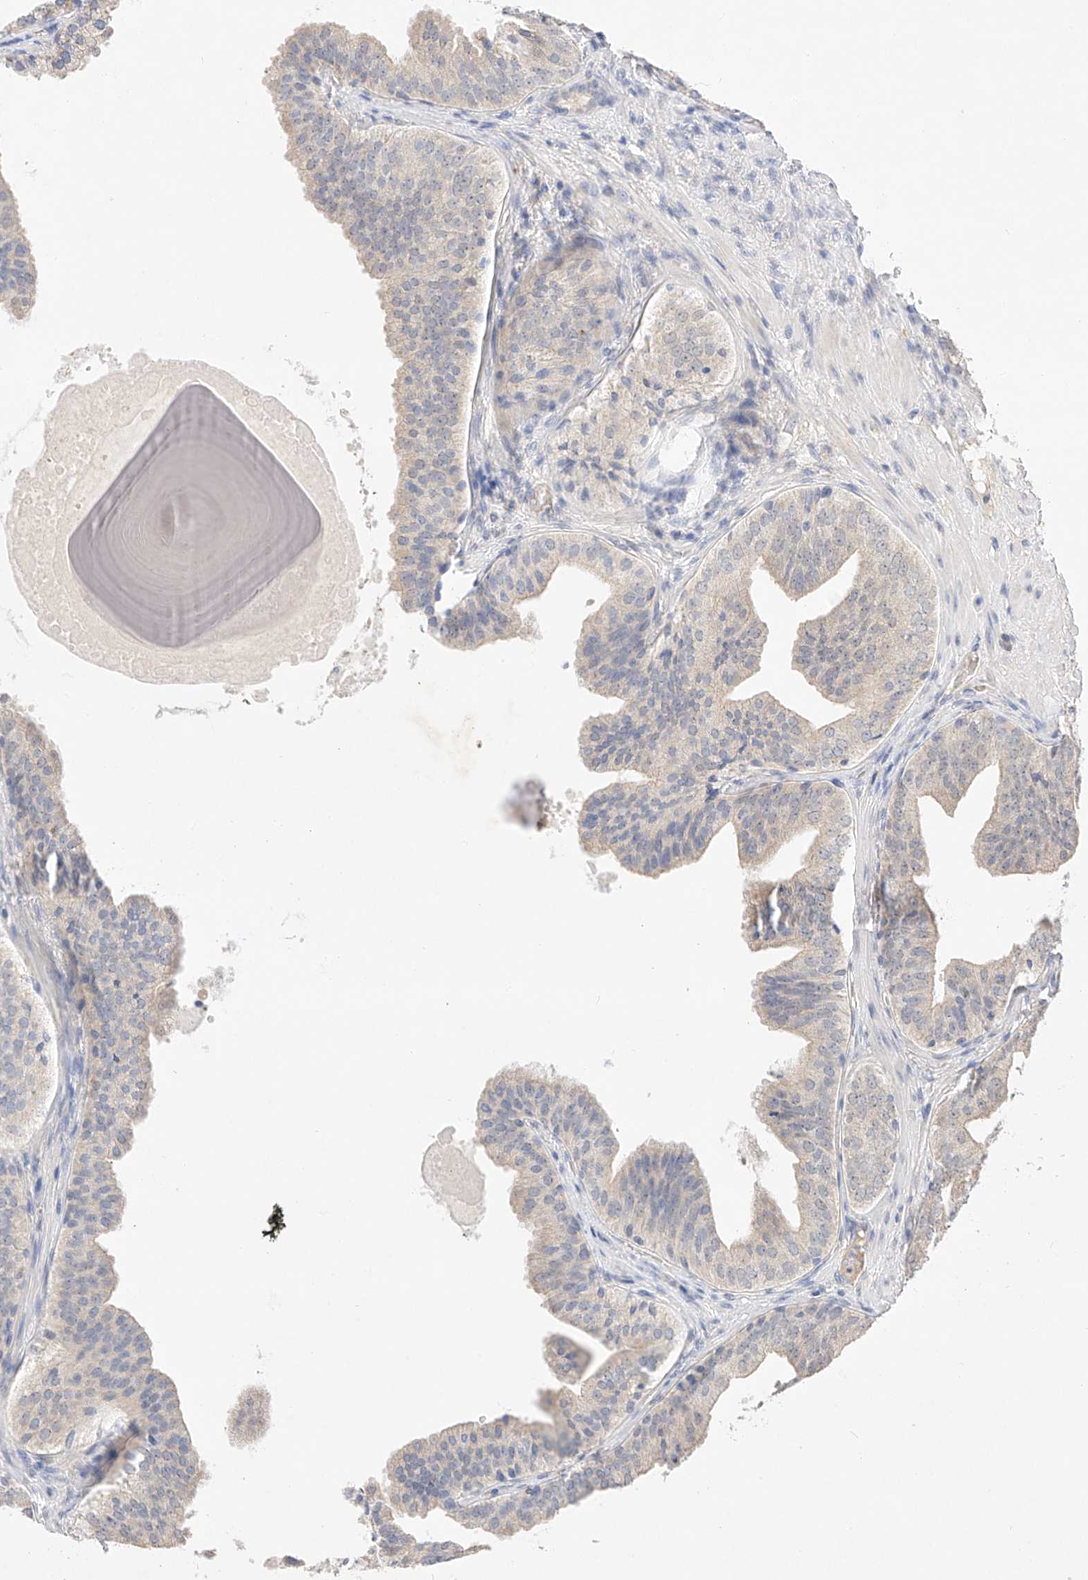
{"staining": {"intensity": "weak", "quantity": "<25%", "location": "cytoplasmic/membranous"}, "tissue": "prostate cancer", "cell_type": "Tumor cells", "image_type": "cancer", "snomed": [{"axis": "morphology", "description": "Normal morphology"}, {"axis": "morphology", "description": "Adenocarcinoma, Low grade"}, {"axis": "topography", "description": "Prostate"}], "caption": "The micrograph displays no staining of tumor cells in prostate low-grade adenocarcinoma.", "gene": "IL22RA2", "patient": {"sex": "male", "age": 72}}